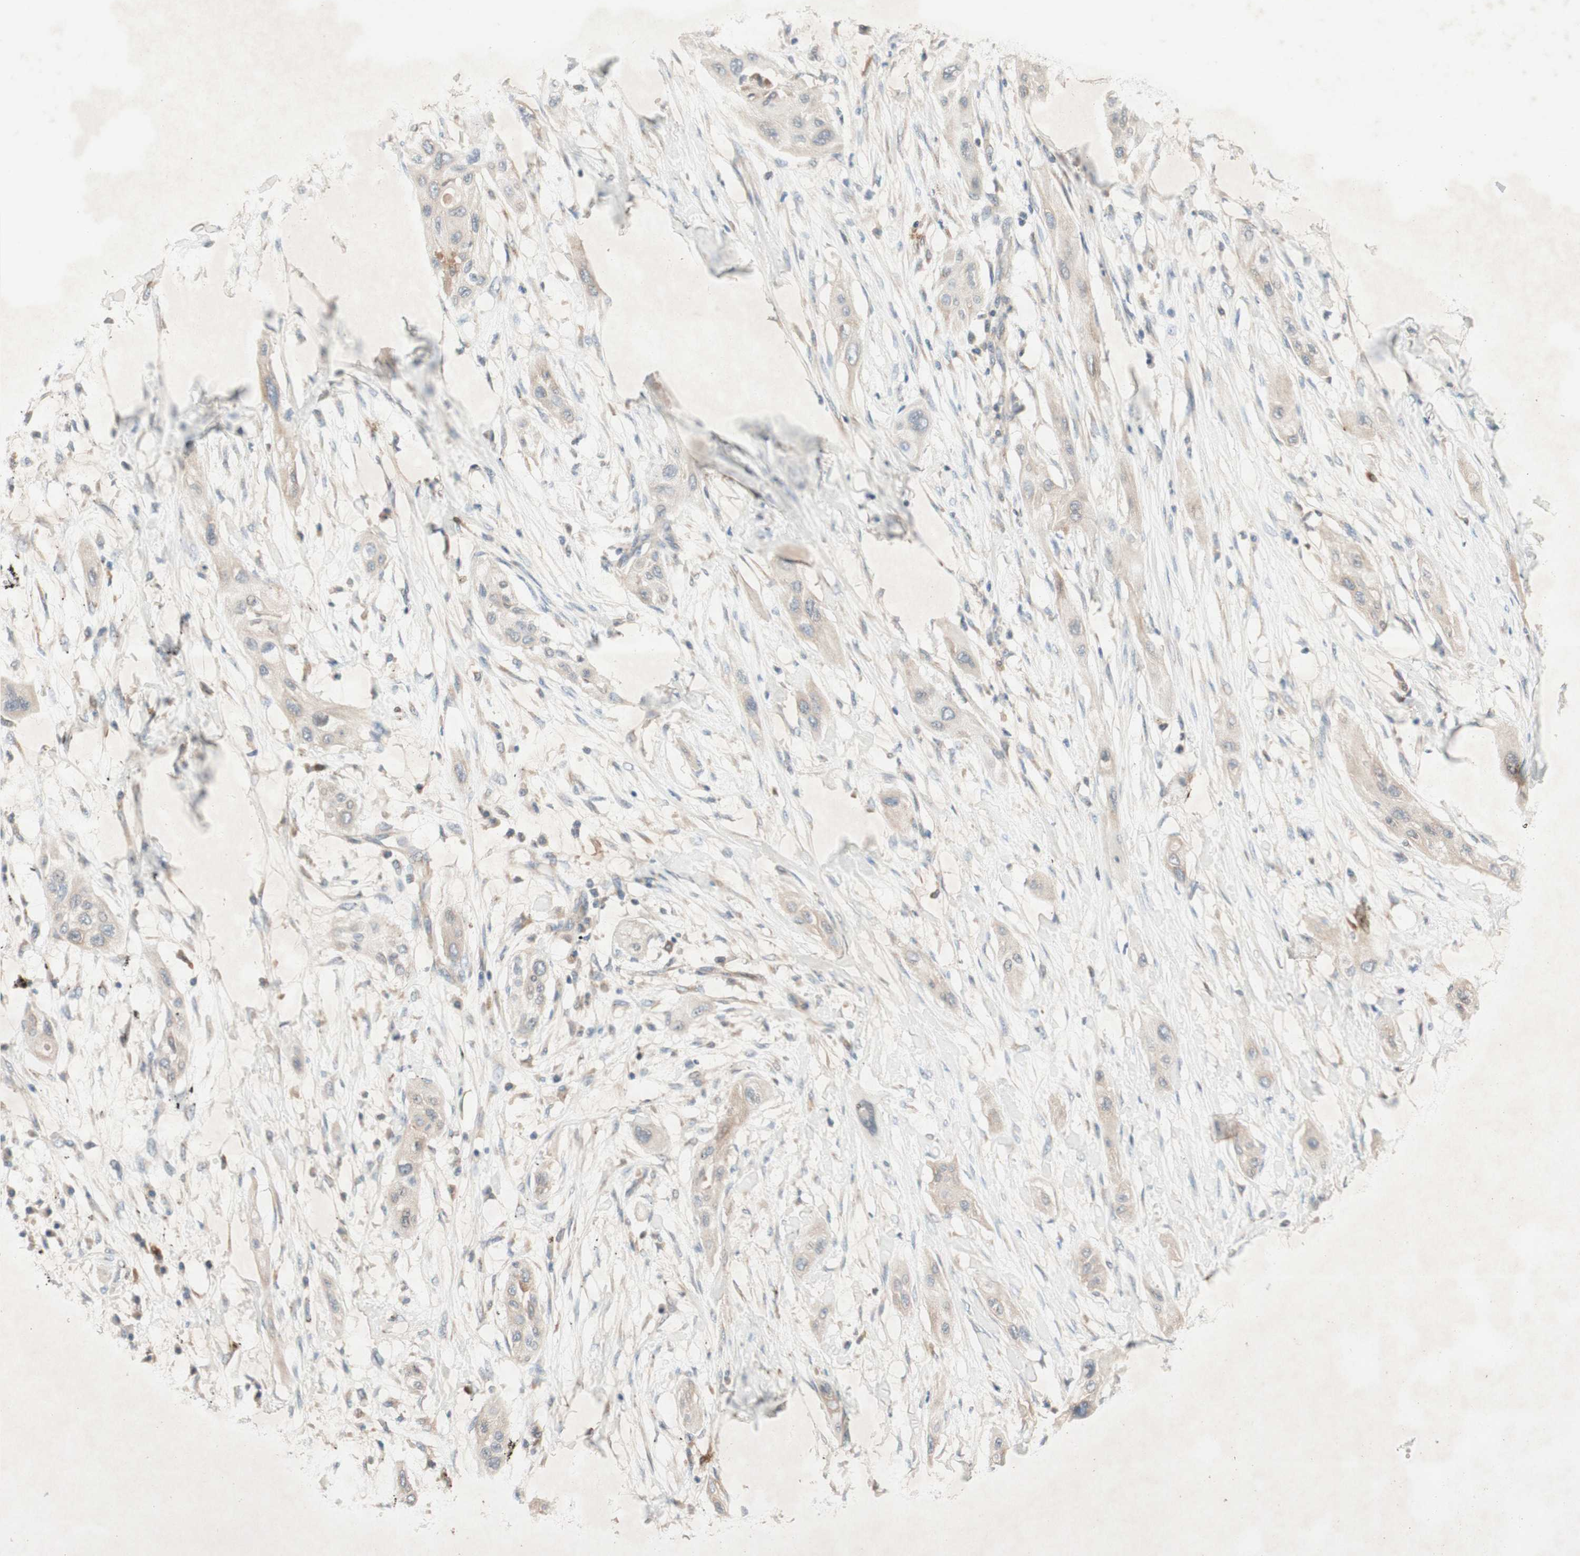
{"staining": {"intensity": "weak", "quantity": "25%-75%", "location": "cytoplasmic/membranous"}, "tissue": "lung cancer", "cell_type": "Tumor cells", "image_type": "cancer", "snomed": [{"axis": "morphology", "description": "Squamous cell carcinoma, NOS"}, {"axis": "topography", "description": "Lung"}], "caption": "Immunohistochemistry of squamous cell carcinoma (lung) displays low levels of weak cytoplasmic/membranous staining in about 25%-75% of tumor cells.", "gene": "SOCS2", "patient": {"sex": "female", "age": 47}}